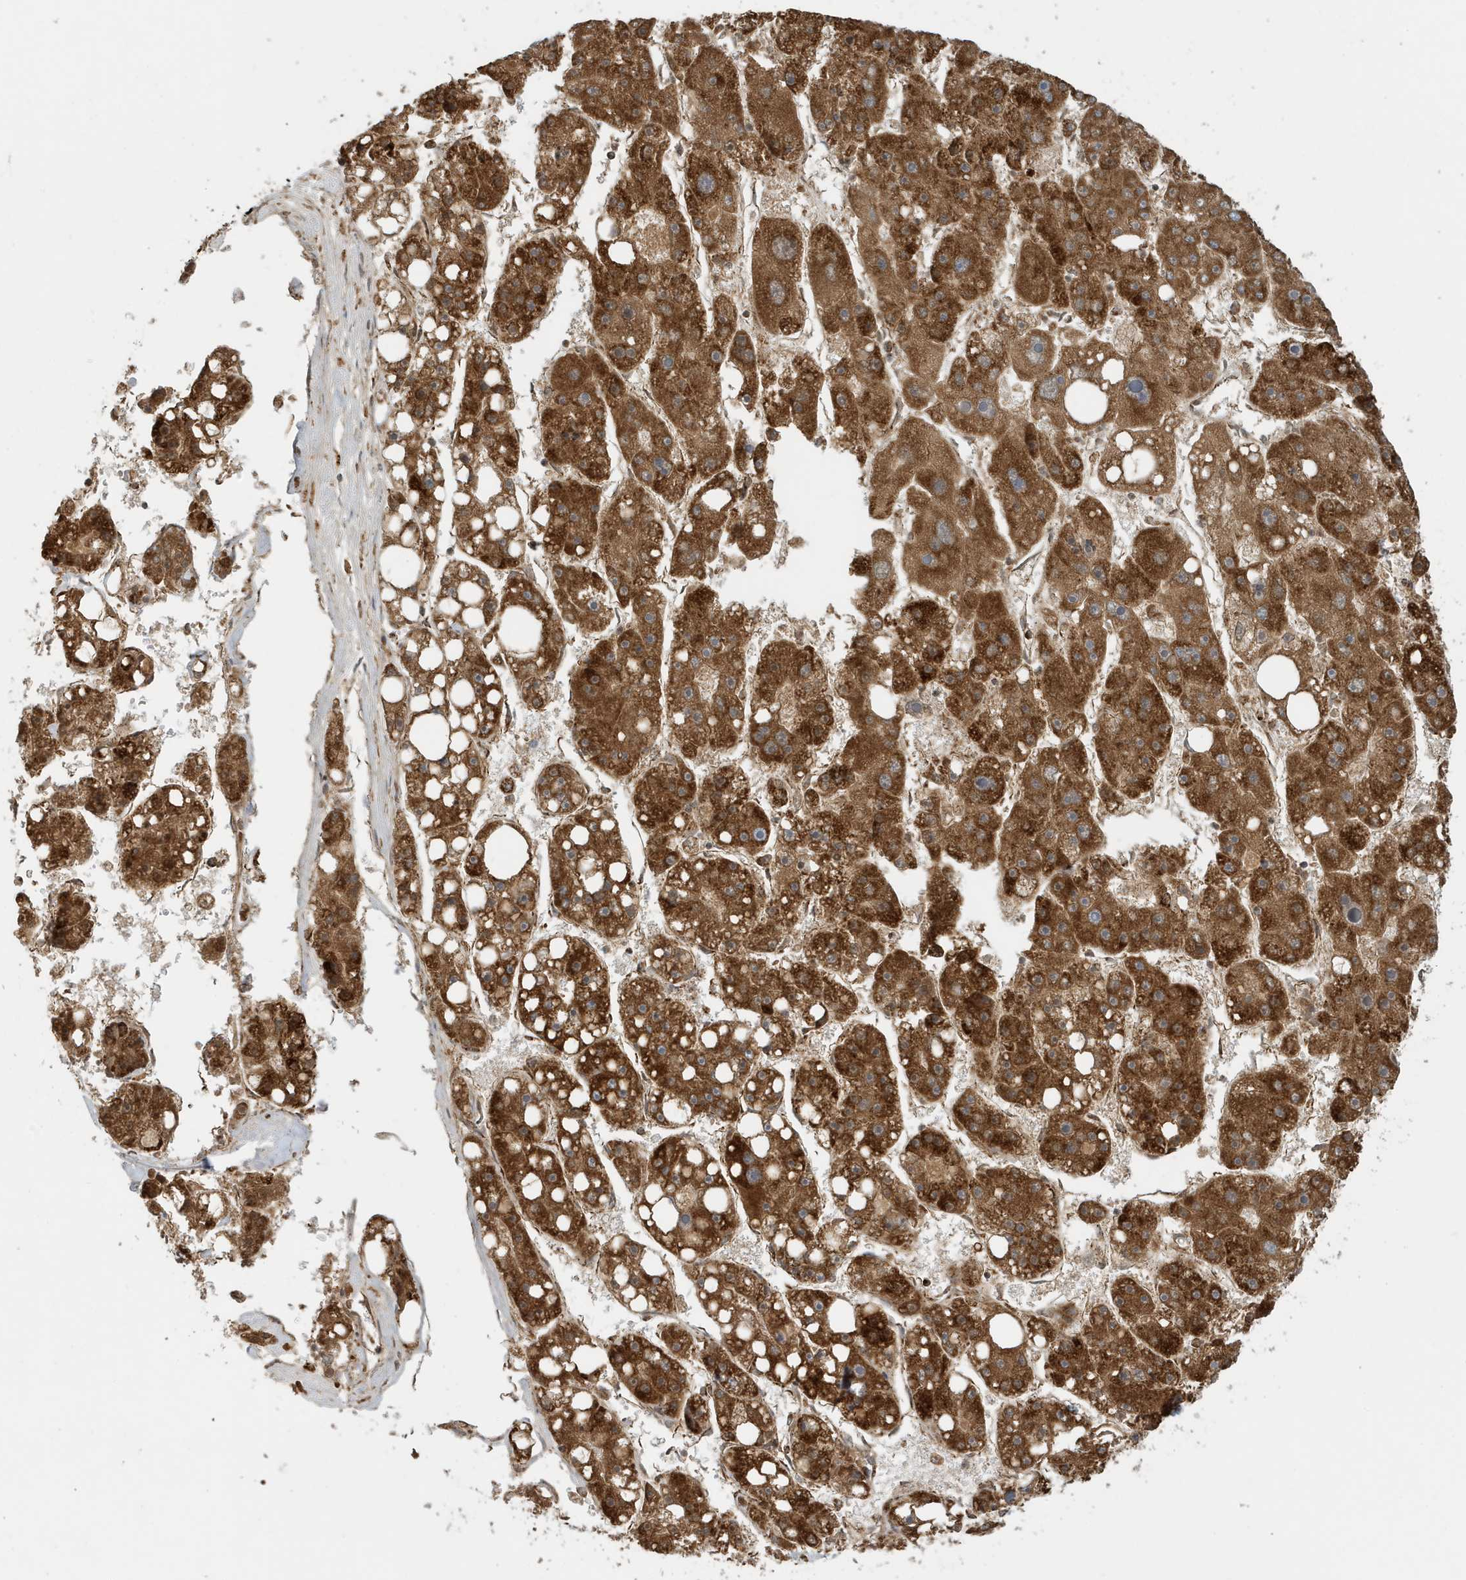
{"staining": {"intensity": "strong", "quantity": ">75%", "location": "cytoplasmic/membranous"}, "tissue": "liver cancer", "cell_type": "Tumor cells", "image_type": "cancer", "snomed": [{"axis": "morphology", "description": "Carcinoma, Hepatocellular, NOS"}, {"axis": "topography", "description": "Liver"}], "caption": "Brown immunohistochemical staining in hepatocellular carcinoma (liver) shows strong cytoplasmic/membranous positivity in approximately >75% of tumor cells. (brown staining indicates protein expression, while blue staining denotes nuclei).", "gene": "MAN1A1", "patient": {"sex": "female", "age": 61}}